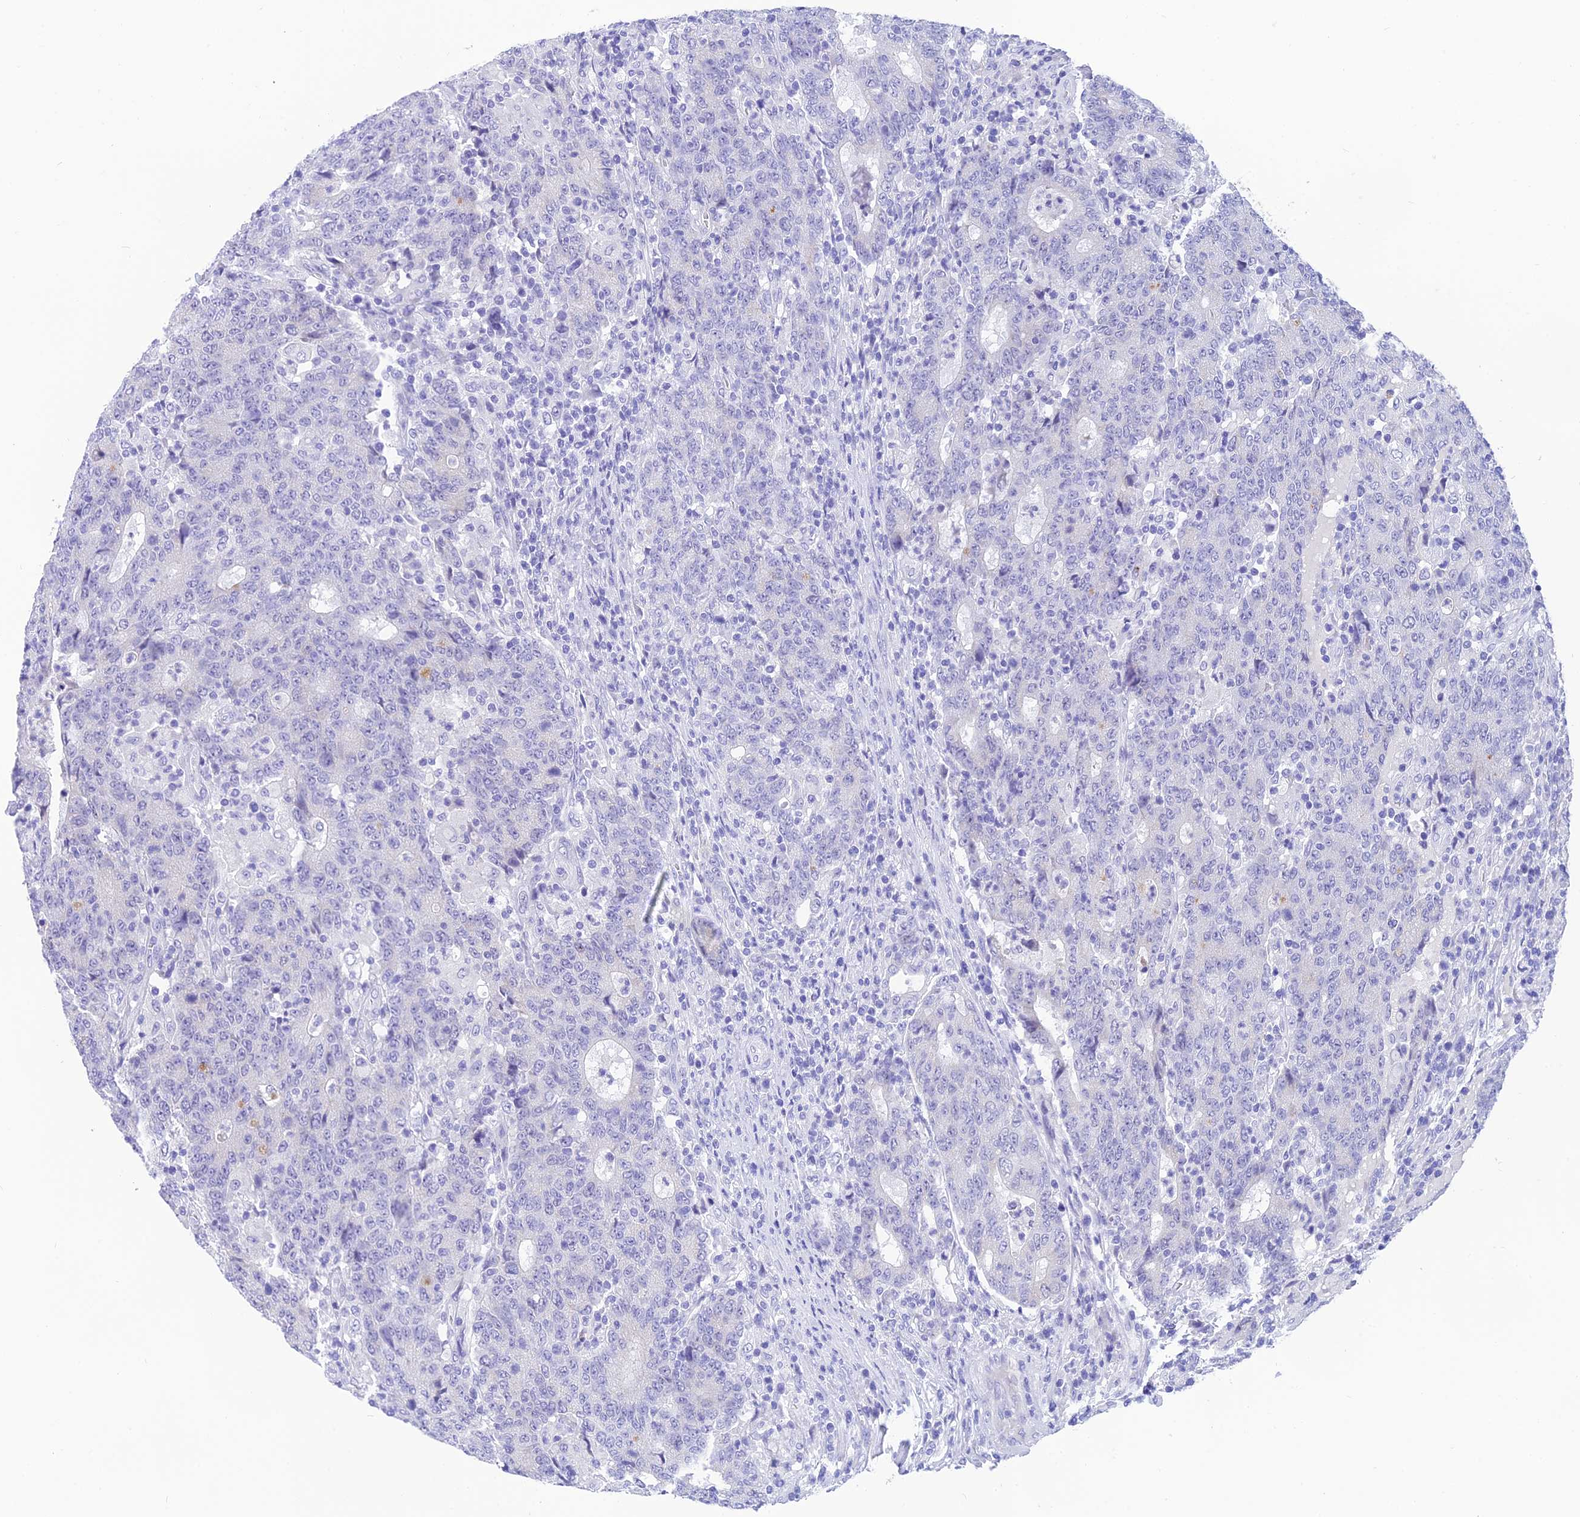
{"staining": {"intensity": "negative", "quantity": "none", "location": "none"}, "tissue": "colorectal cancer", "cell_type": "Tumor cells", "image_type": "cancer", "snomed": [{"axis": "morphology", "description": "Adenocarcinoma, NOS"}, {"axis": "topography", "description": "Colon"}], "caption": "A high-resolution image shows immunohistochemistry staining of colorectal cancer (adenocarcinoma), which reveals no significant staining in tumor cells.", "gene": "KDELR3", "patient": {"sex": "female", "age": 75}}